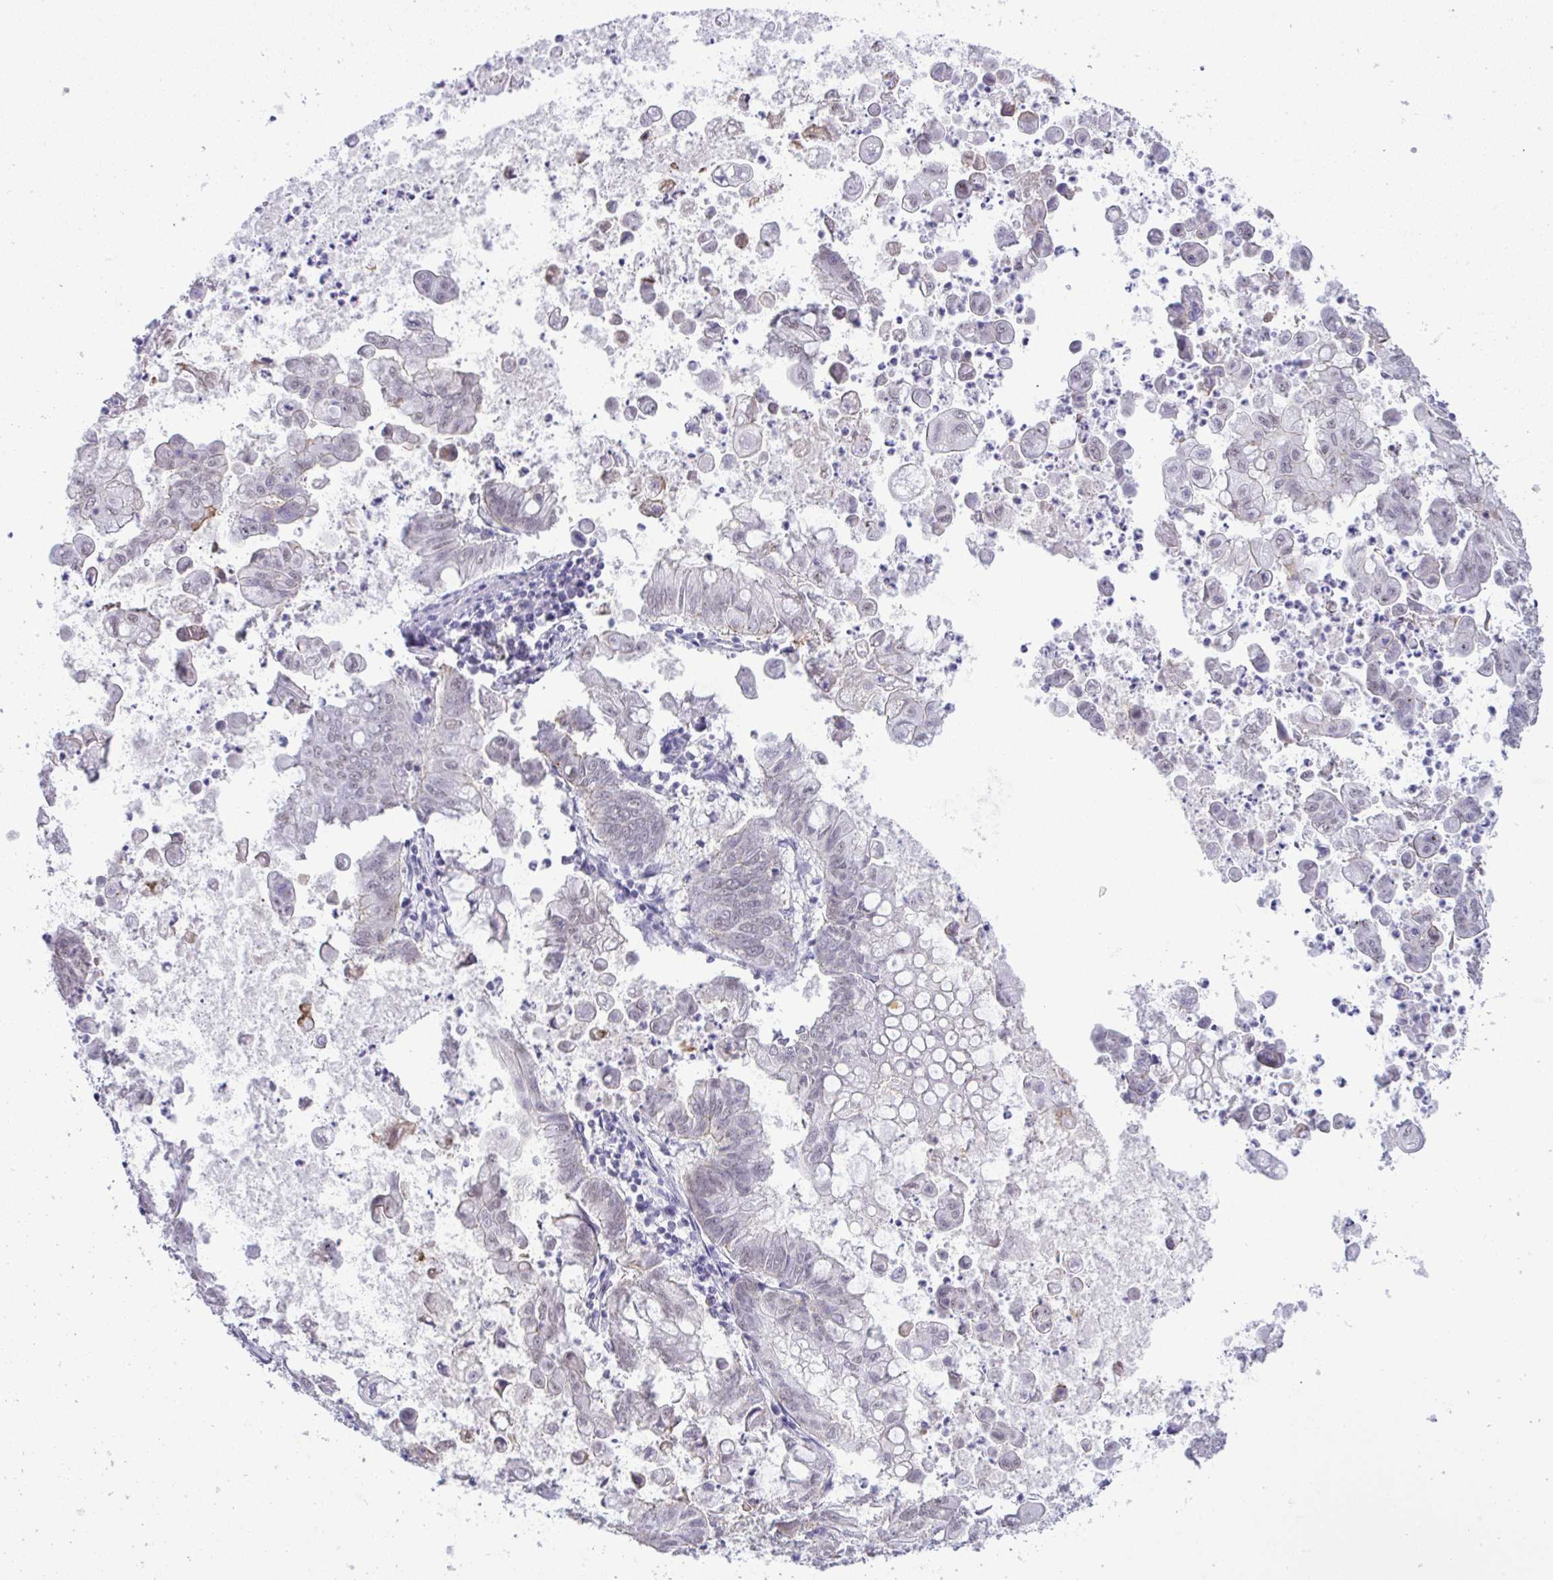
{"staining": {"intensity": "negative", "quantity": "none", "location": "none"}, "tissue": "stomach cancer", "cell_type": "Tumor cells", "image_type": "cancer", "snomed": [{"axis": "morphology", "description": "Adenocarcinoma, NOS"}, {"axis": "topography", "description": "Stomach, upper"}], "caption": "High magnification brightfield microscopy of stomach cancer stained with DAB (3,3'-diaminobenzidine) (brown) and counterstained with hematoxylin (blue): tumor cells show no significant expression.", "gene": "YBX2", "patient": {"sex": "male", "age": 80}}